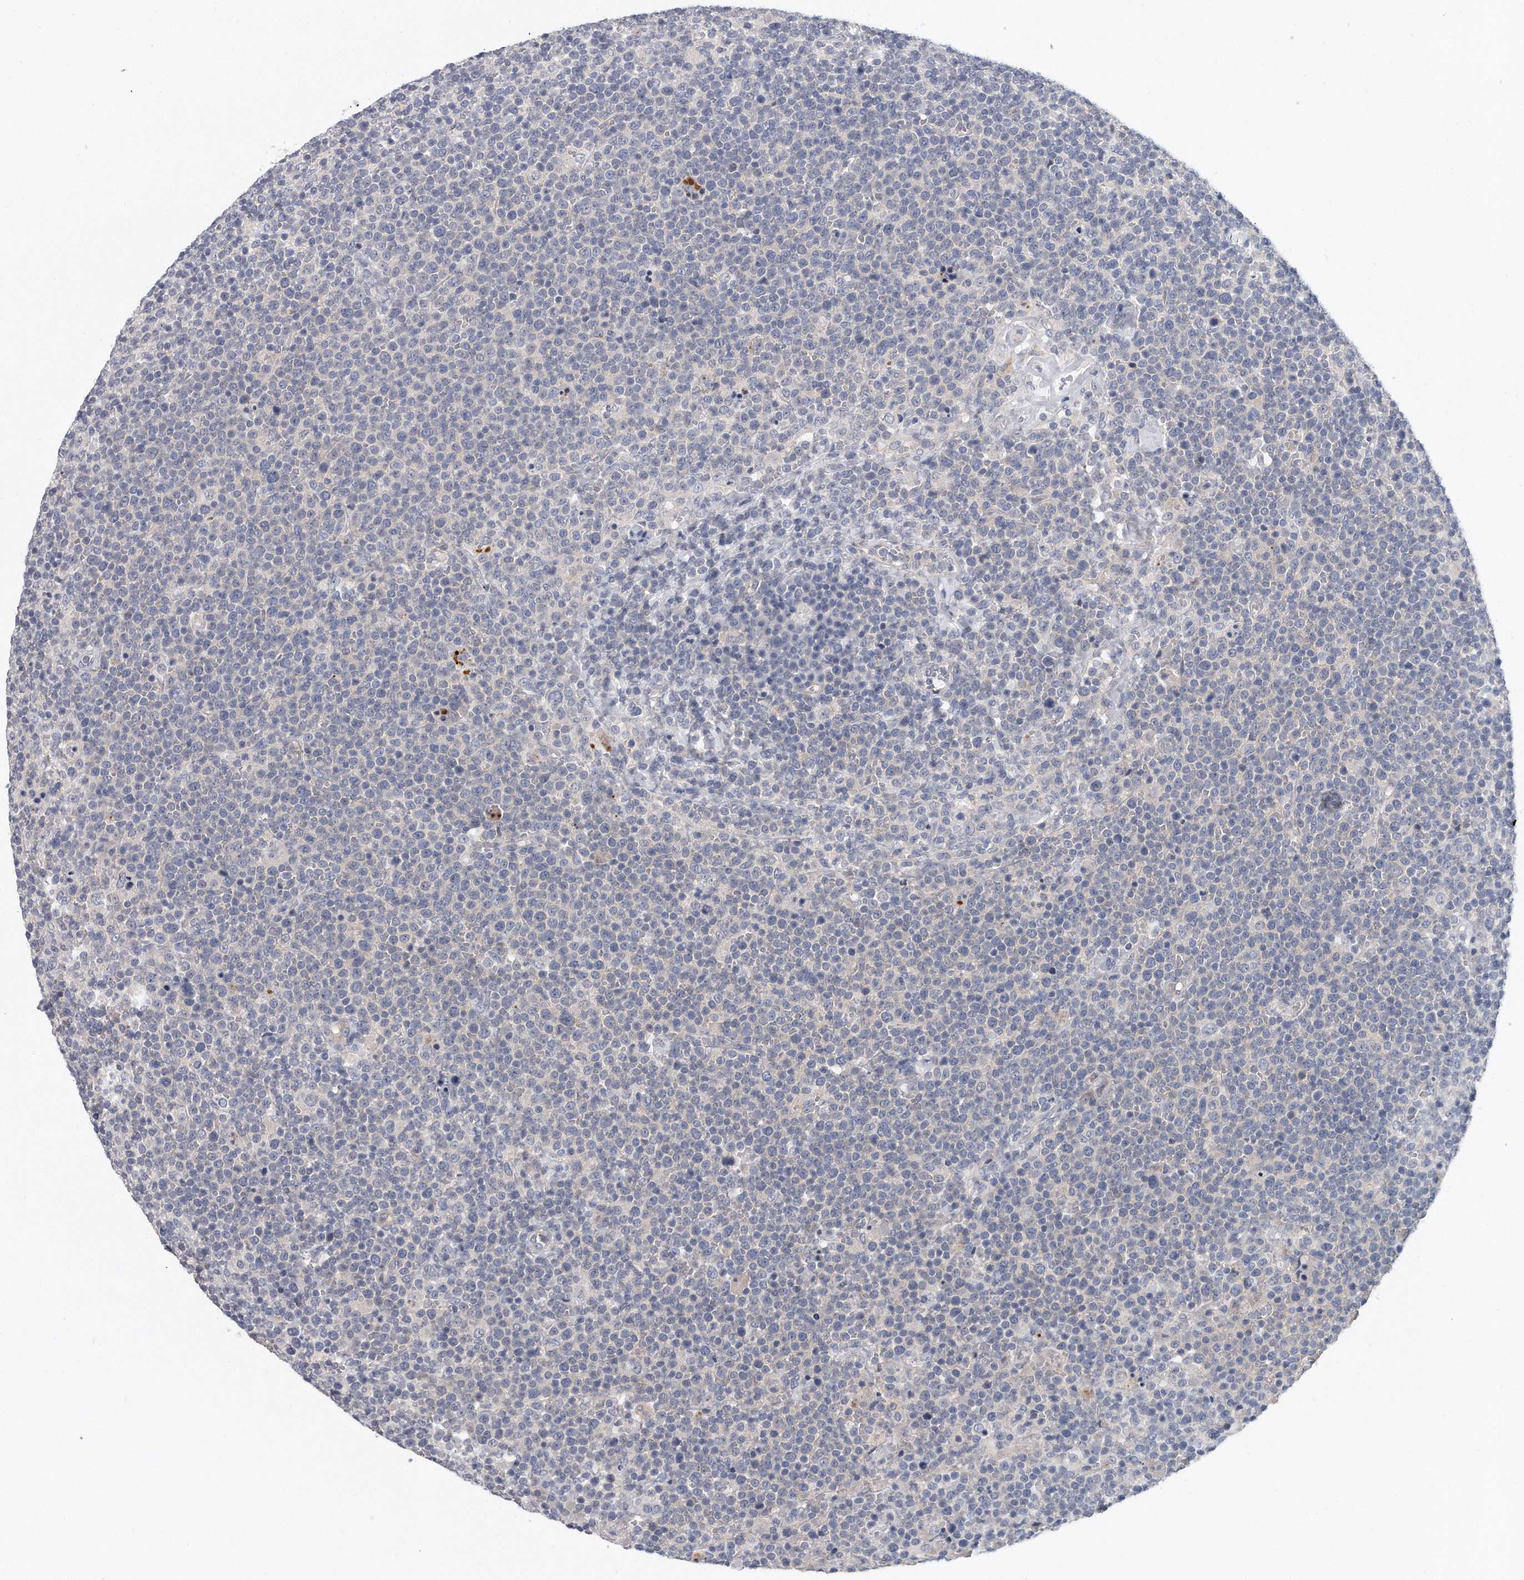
{"staining": {"intensity": "negative", "quantity": "none", "location": "none"}, "tissue": "lymphoma", "cell_type": "Tumor cells", "image_type": "cancer", "snomed": [{"axis": "morphology", "description": "Malignant lymphoma, non-Hodgkin's type, High grade"}, {"axis": "topography", "description": "Lymph node"}], "caption": "Immunohistochemical staining of human lymphoma displays no significant staining in tumor cells.", "gene": "KLHL7", "patient": {"sex": "male", "age": 61}}